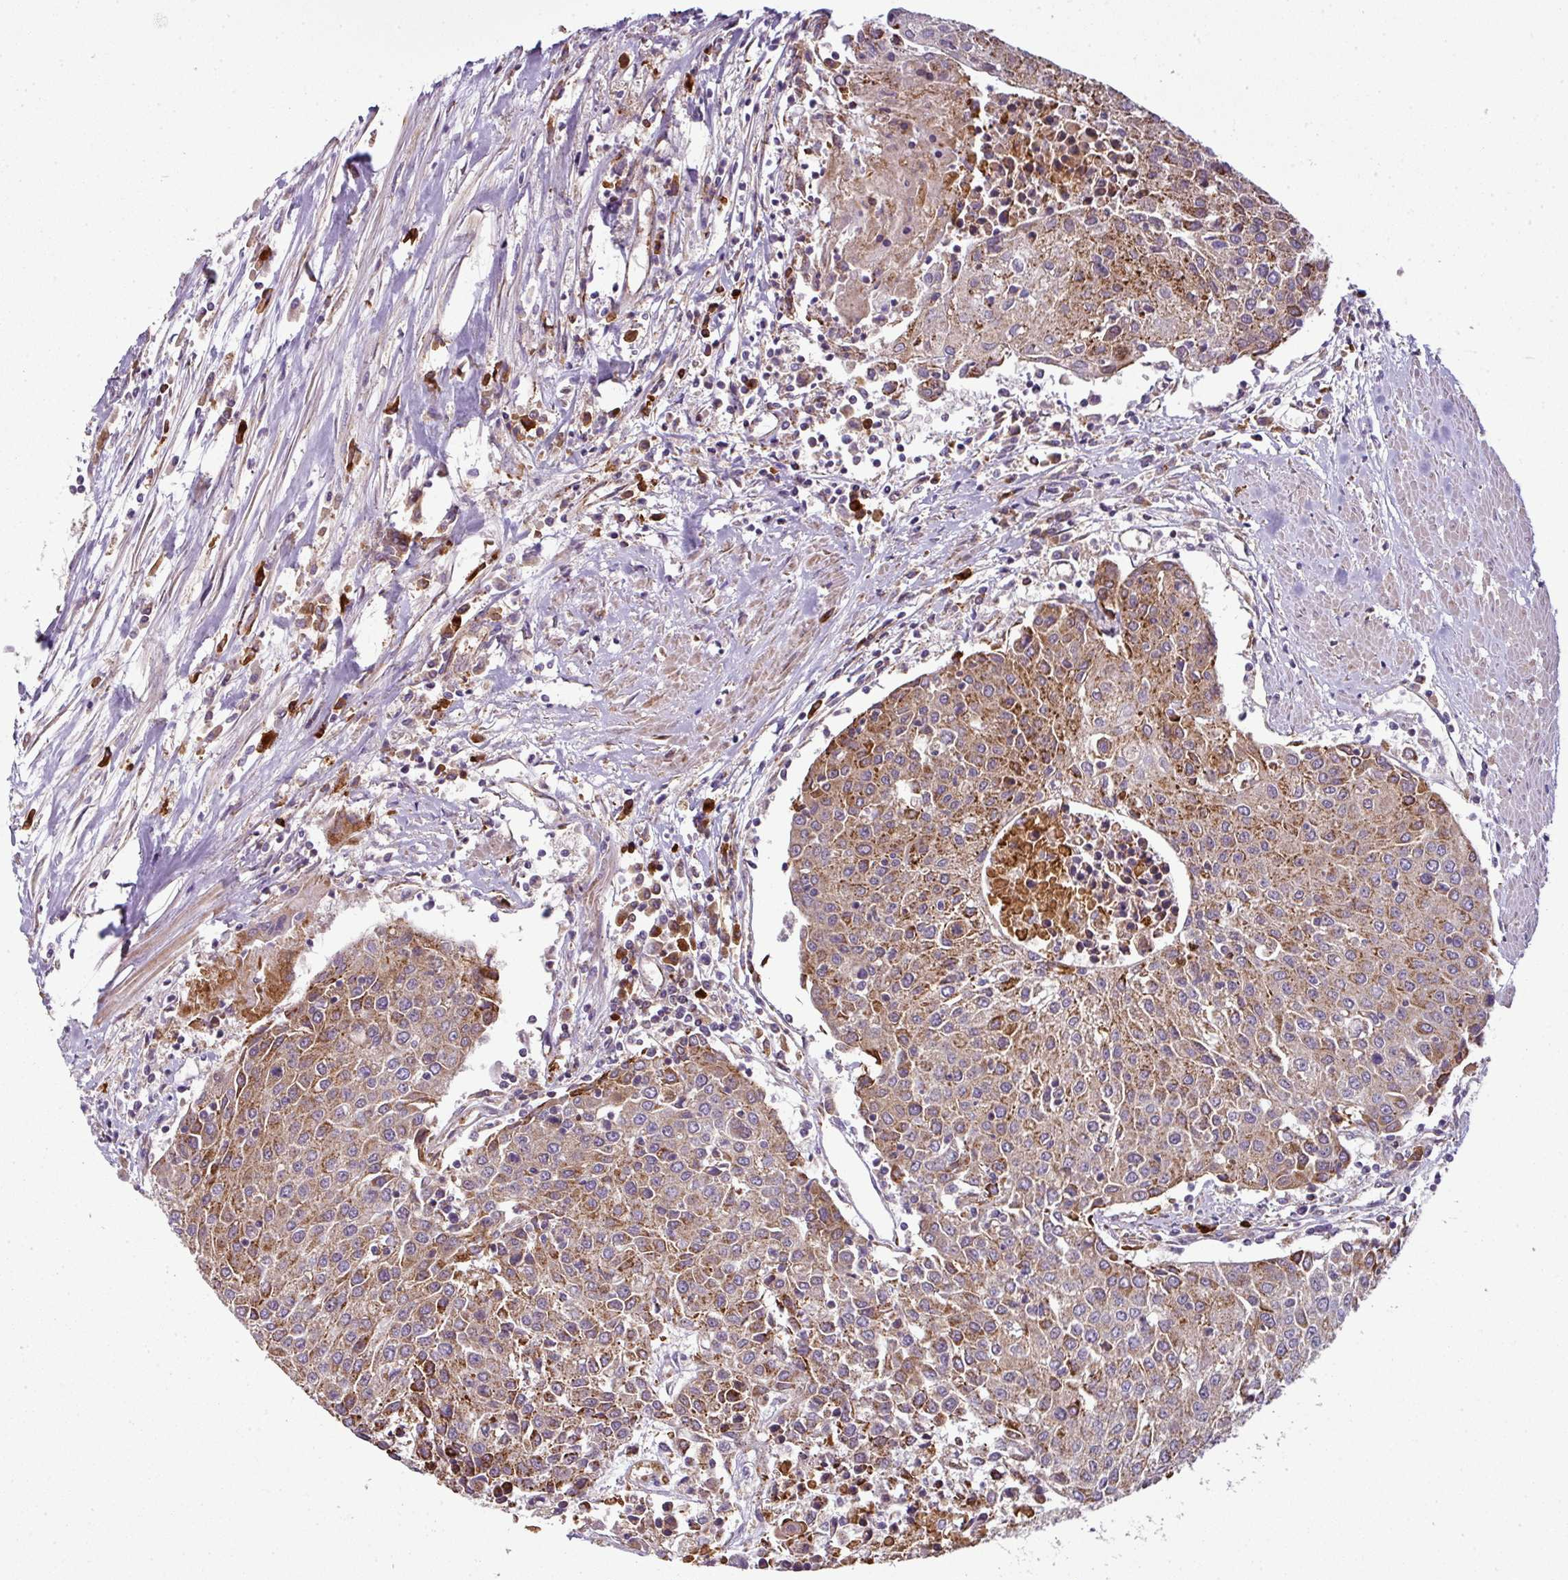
{"staining": {"intensity": "moderate", "quantity": ">75%", "location": "cytoplasmic/membranous"}, "tissue": "urothelial cancer", "cell_type": "Tumor cells", "image_type": "cancer", "snomed": [{"axis": "morphology", "description": "Urothelial carcinoma, High grade"}, {"axis": "topography", "description": "Urinary bladder"}], "caption": "A medium amount of moderate cytoplasmic/membranous positivity is appreciated in approximately >75% of tumor cells in urothelial cancer tissue.", "gene": "PRELID3B", "patient": {"sex": "female", "age": 85}}